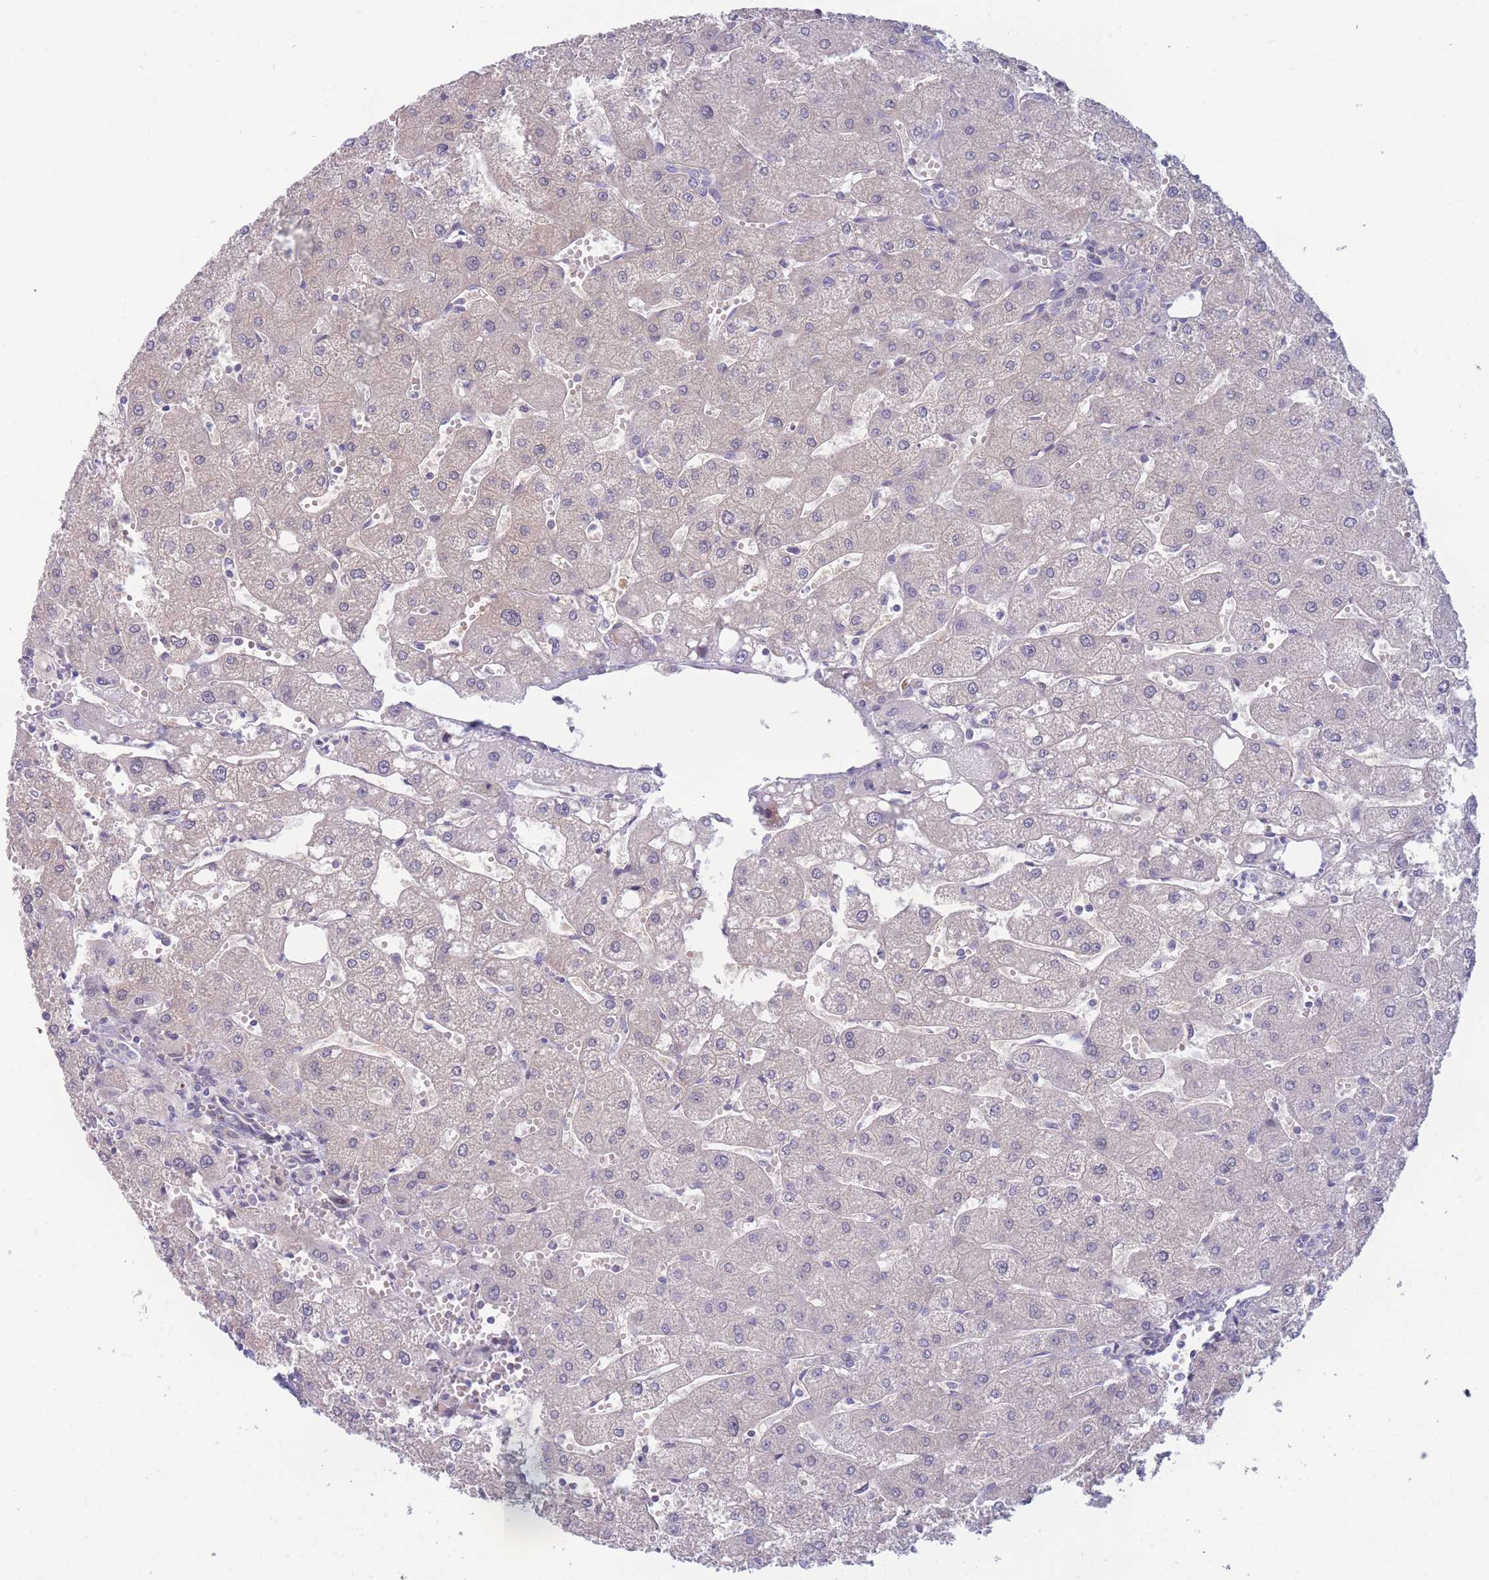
{"staining": {"intensity": "negative", "quantity": "none", "location": "none"}, "tissue": "liver", "cell_type": "Cholangiocytes", "image_type": "normal", "snomed": [{"axis": "morphology", "description": "Normal tissue, NOS"}, {"axis": "topography", "description": "Liver"}], "caption": "The photomicrograph reveals no significant staining in cholangiocytes of liver. The staining is performed using DAB (3,3'-diaminobenzidine) brown chromogen with nuclei counter-stained in using hematoxylin.", "gene": "PDE4A", "patient": {"sex": "male", "age": 67}}